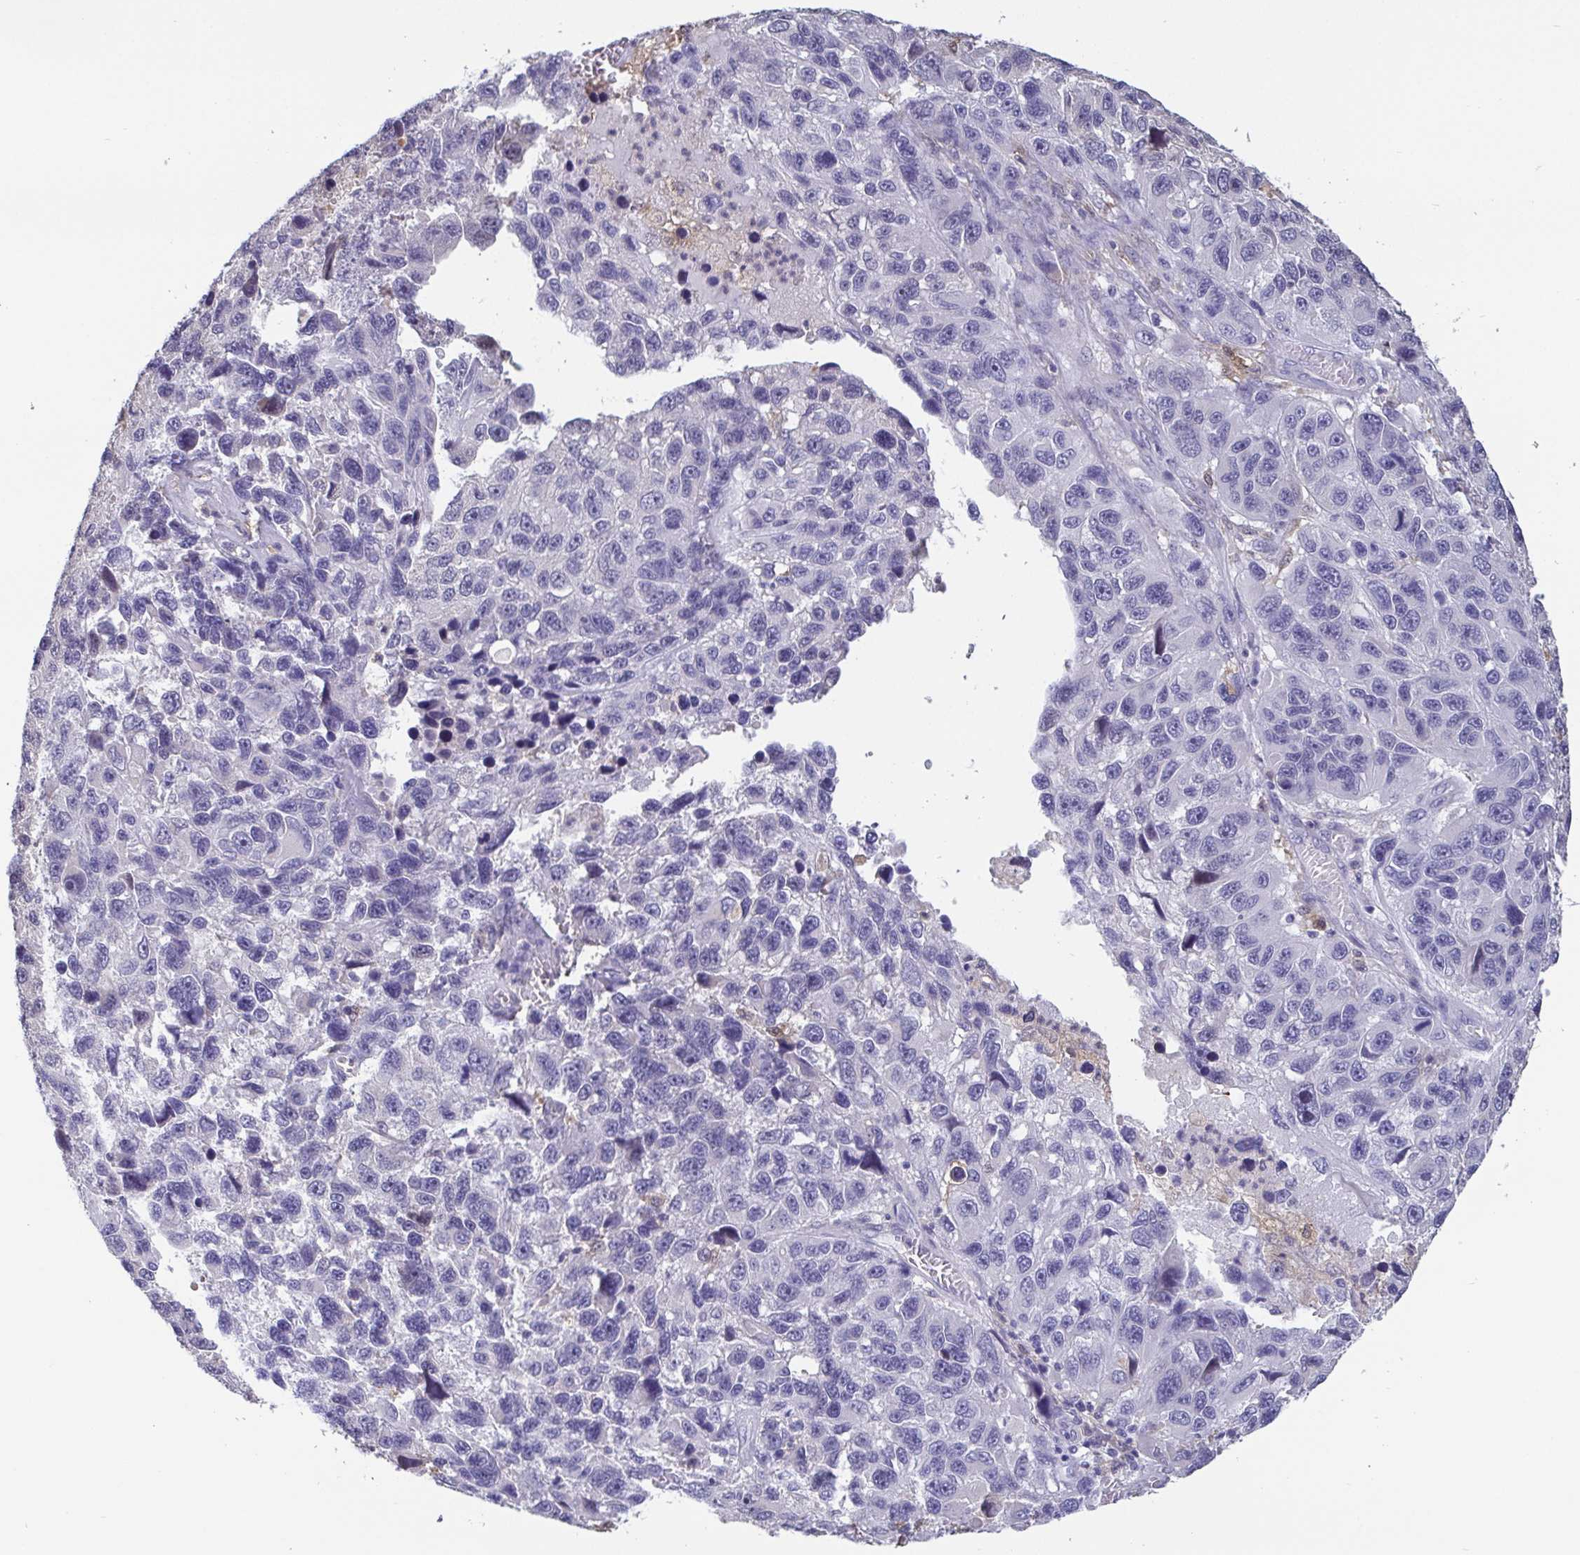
{"staining": {"intensity": "negative", "quantity": "none", "location": "none"}, "tissue": "melanoma", "cell_type": "Tumor cells", "image_type": "cancer", "snomed": [{"axis": "morphology", "description": "Malignant melanoma, NOS"}, {"axis": "topography", "description": "Skin"}], "caption": "There is no significant expression in tumor cells of melanoma.", "gene": "IDH1", "patient": {"sex": "male", "age": 53}}